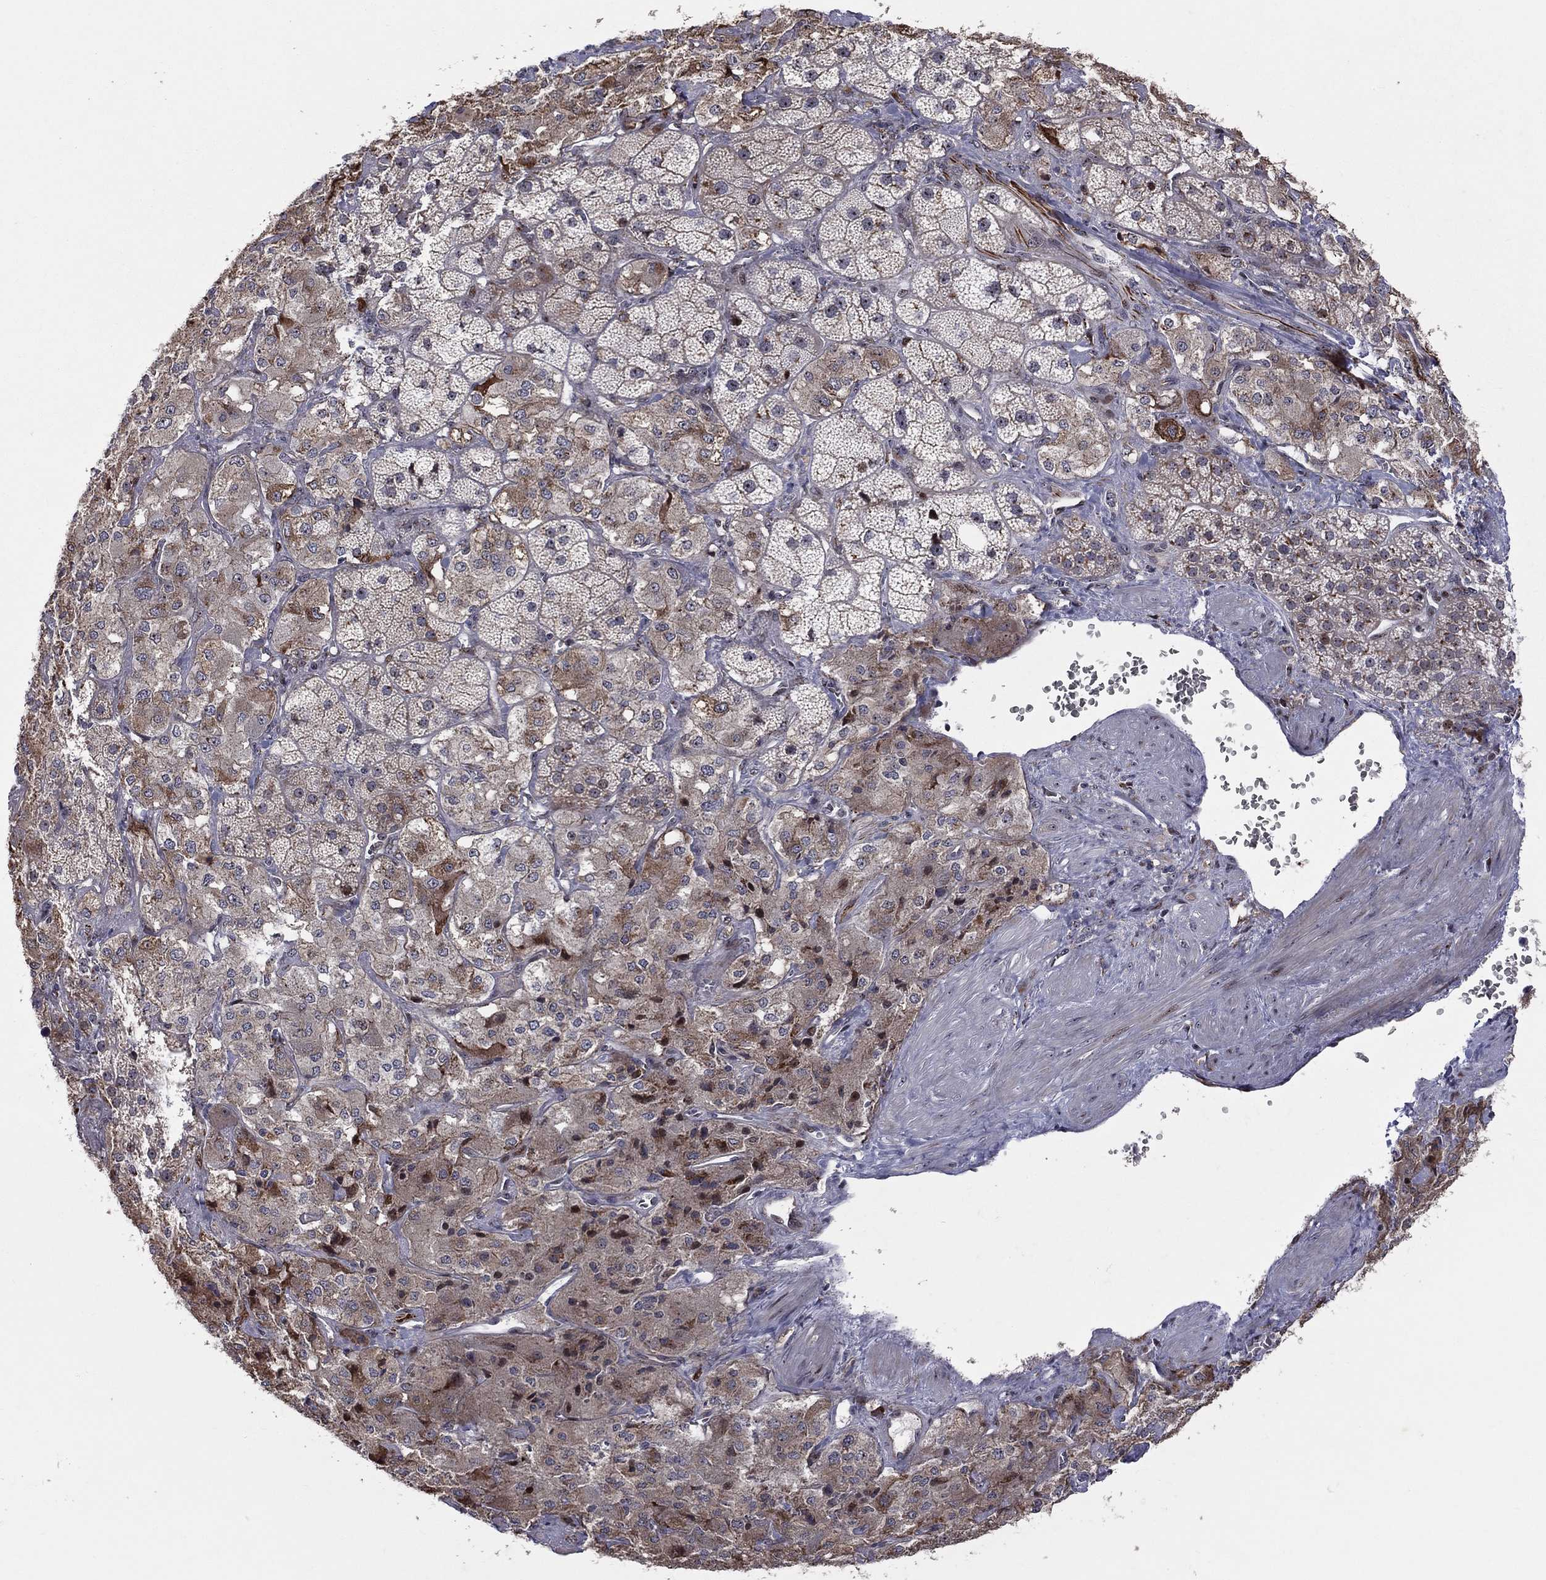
{"staining": {"intensity": "strong", "quantity": "<25%", "location": "cytoplasmic/membranous,nuclear"}, "tissue": "adrenal gland", "cell_type": "Glandular cells", "image_type": "normal", "snomed": [{"axis": "morphology", "description": "Normal tissue, NOS"}, {"axis": "topography", "description": "Adrenal gland"}], "caption": "This is a micrograph of IHC staining of benign adrenal gland, which shows strong staining in the cytoplasmic/membranous,nuclear of glandular cells.", "gene": "VHL", "patient": {"sex": "male", "age": 57}}